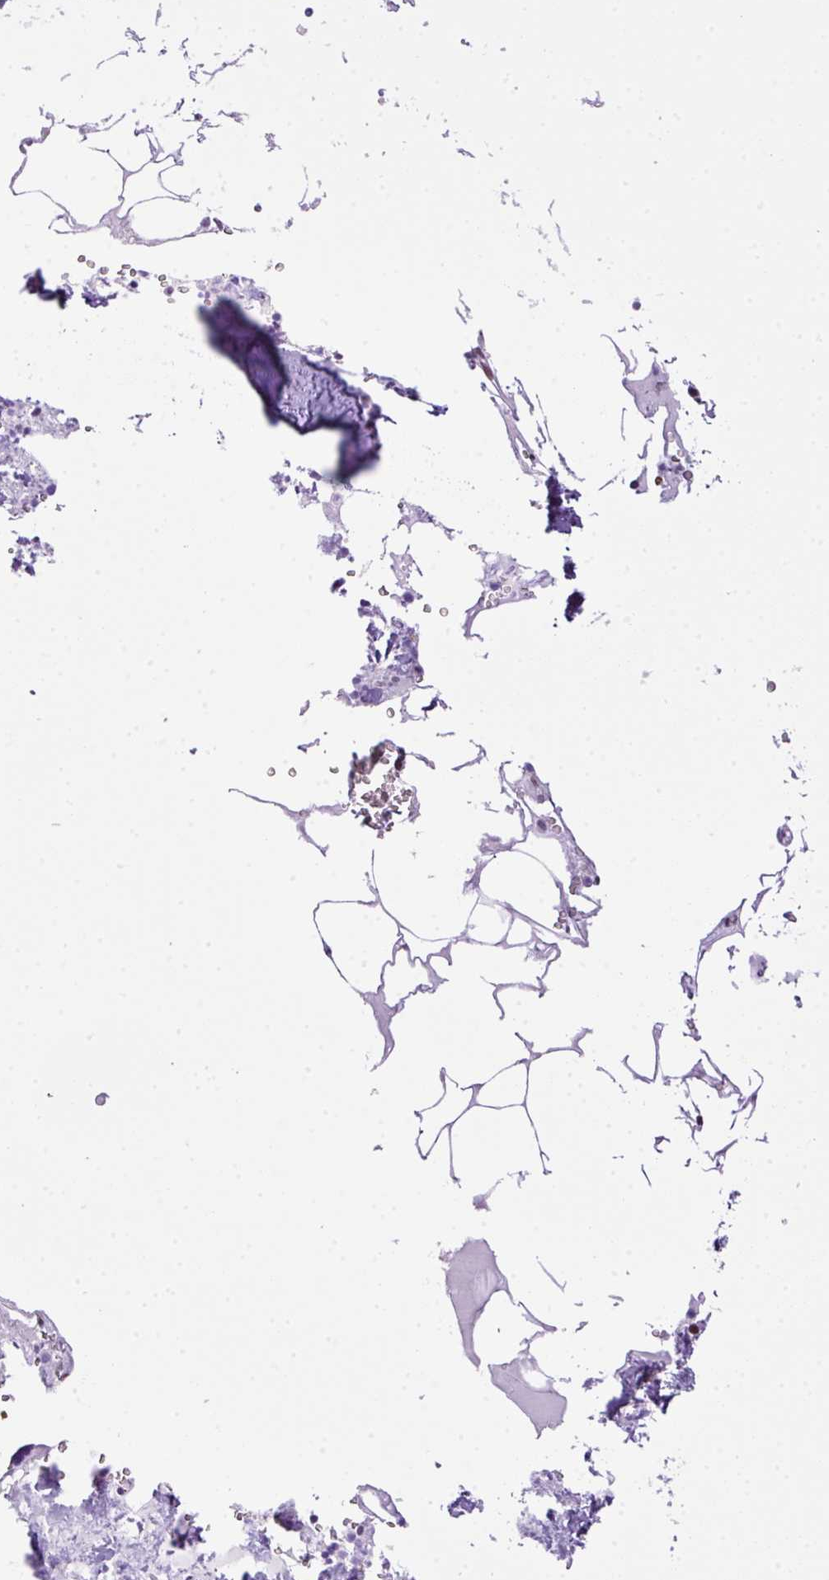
{"staining": {"intensity": "weak", "quantity": "<25%", "location": "nuclear"}, "tissue": "bone marrow", "cell_type": "Hematopoietic cells", "image_type": "normal", "snomed": [{"axis": "morphology", "description": "Normal tissue, NOS"}, {"axis": "topography", "description": "Bone marrow"}], "caption": "Histopathology image shows no protein expression in hematopoietic cells of unremarkable bone marrow.", "gene": "CCDC137", "patient": {"sex": "male", "age": 54}}